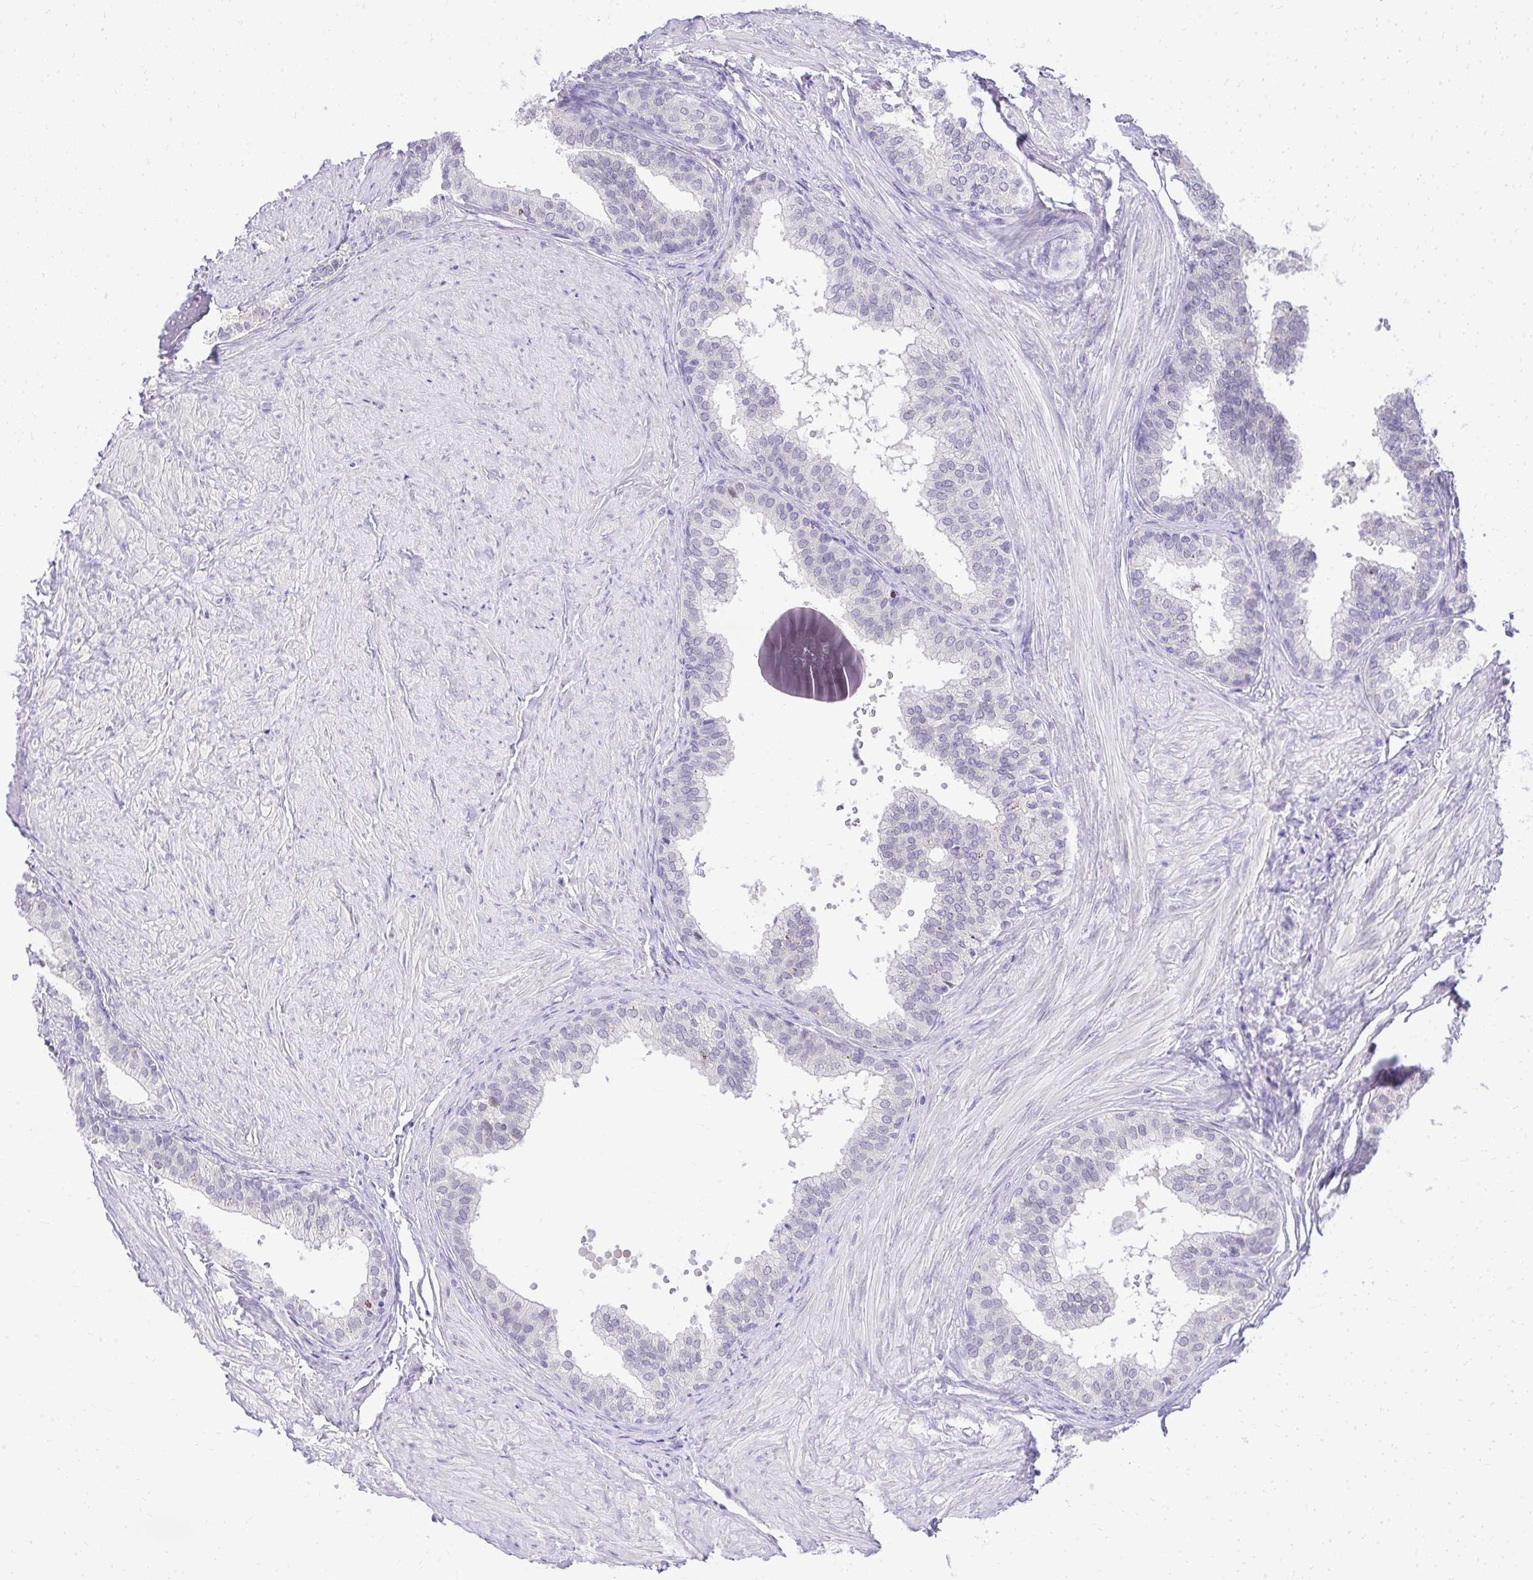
{"staining": {"intensity": "negative", "quantity": "none", "location": "none"}, "tissue": "prostate", "cell_type": "Glandular cells", "image_type": "normal", "snomed": [{"axis": "morphology", "description": "Normal tissue, NOS"}, {"axis": "topography", "description": "Prostate"}, {"axis": "topography", "description": "Peripheral nerve tissue"}], "caption": "An immunohistochemistry (IHC) histopathology image of unremarkable prostate is shown. There is no staining in glandular cells of prostate.", "gene": "EID3", "patient": {"sex": "male", "age": 55}}